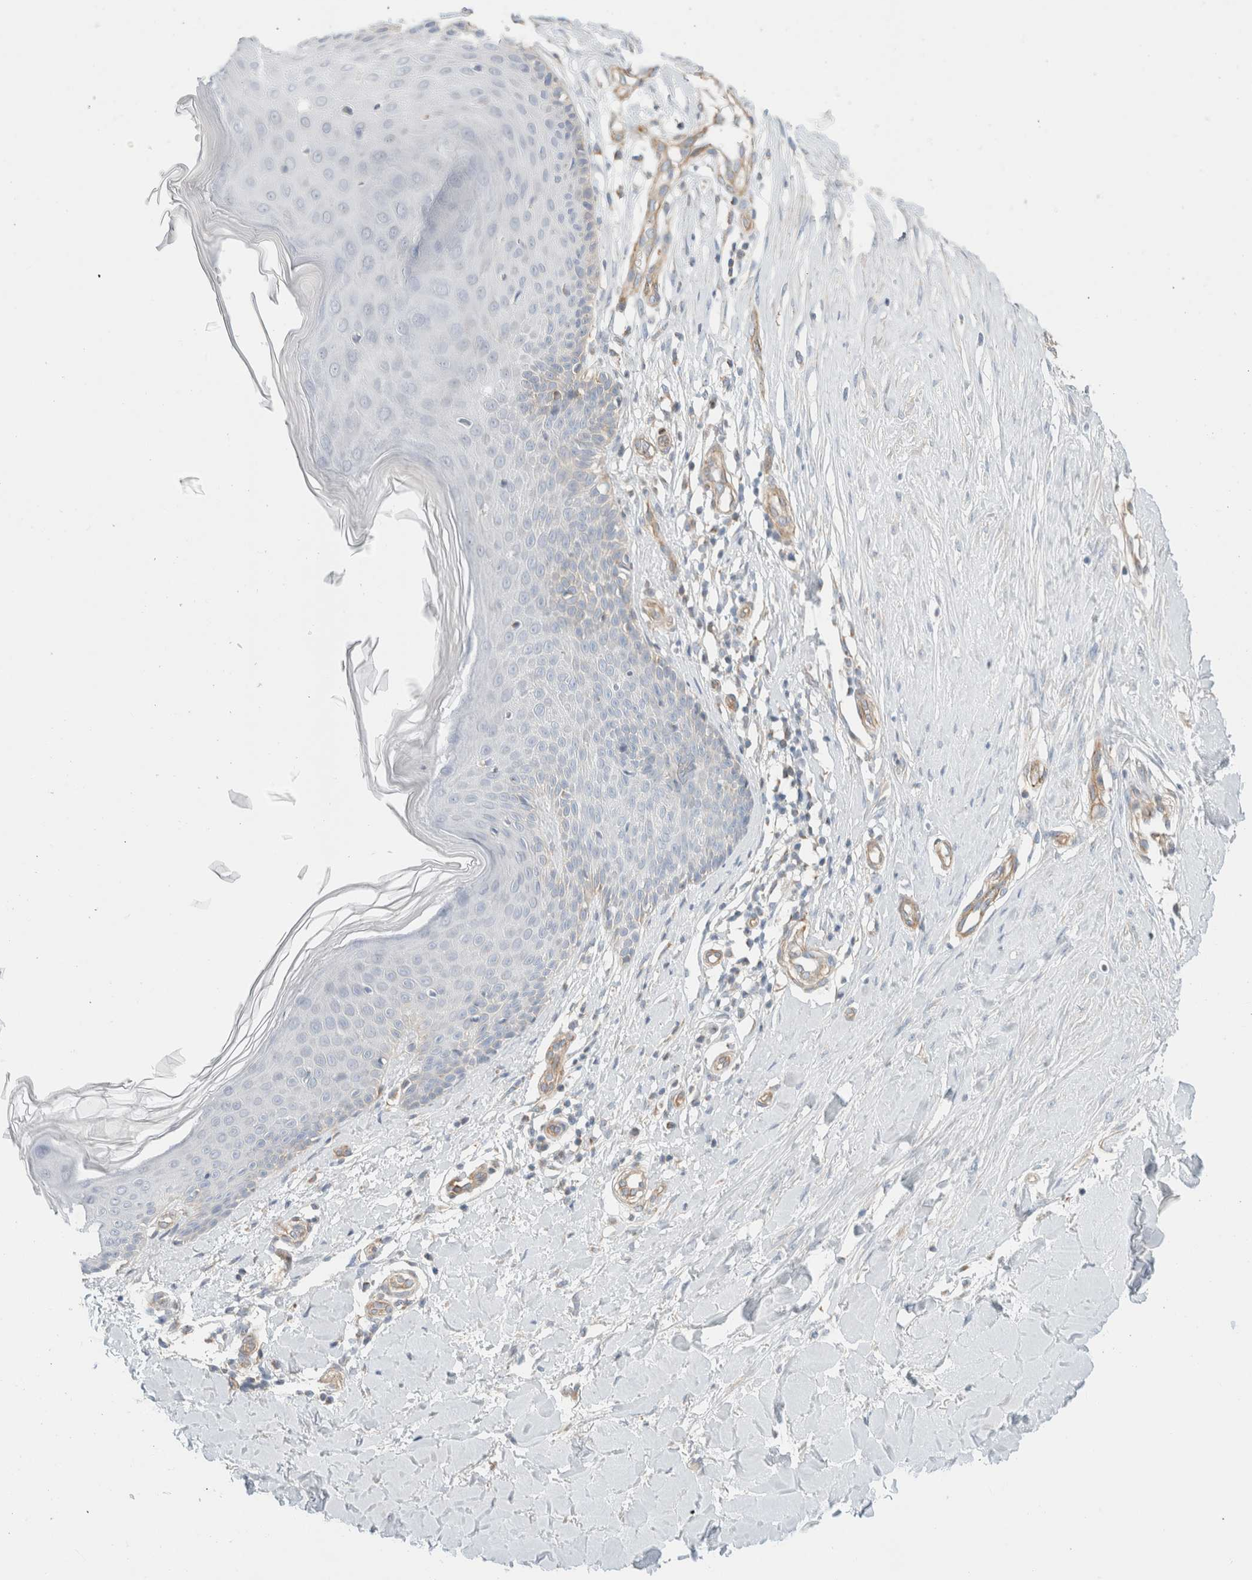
{"staining": {"intensity": "negative", "quantity": "none", "location": "none"}, "tissue": "skin", "cell_type": "Fibroblasts", "image_type": "normal", "snomed": [{"axis": "morphology", "description": "Normal tissue, NOS"}, {"axis": "topography", "description": "Skin"}], "caption": "This image is of normal skin stained with IHC to label a protein in brown with the nuclei are counter-stained blue. There is no expression in fibroblasts.", "gene": "MRM3", "patient": {"sex": "male", "age": 41}}